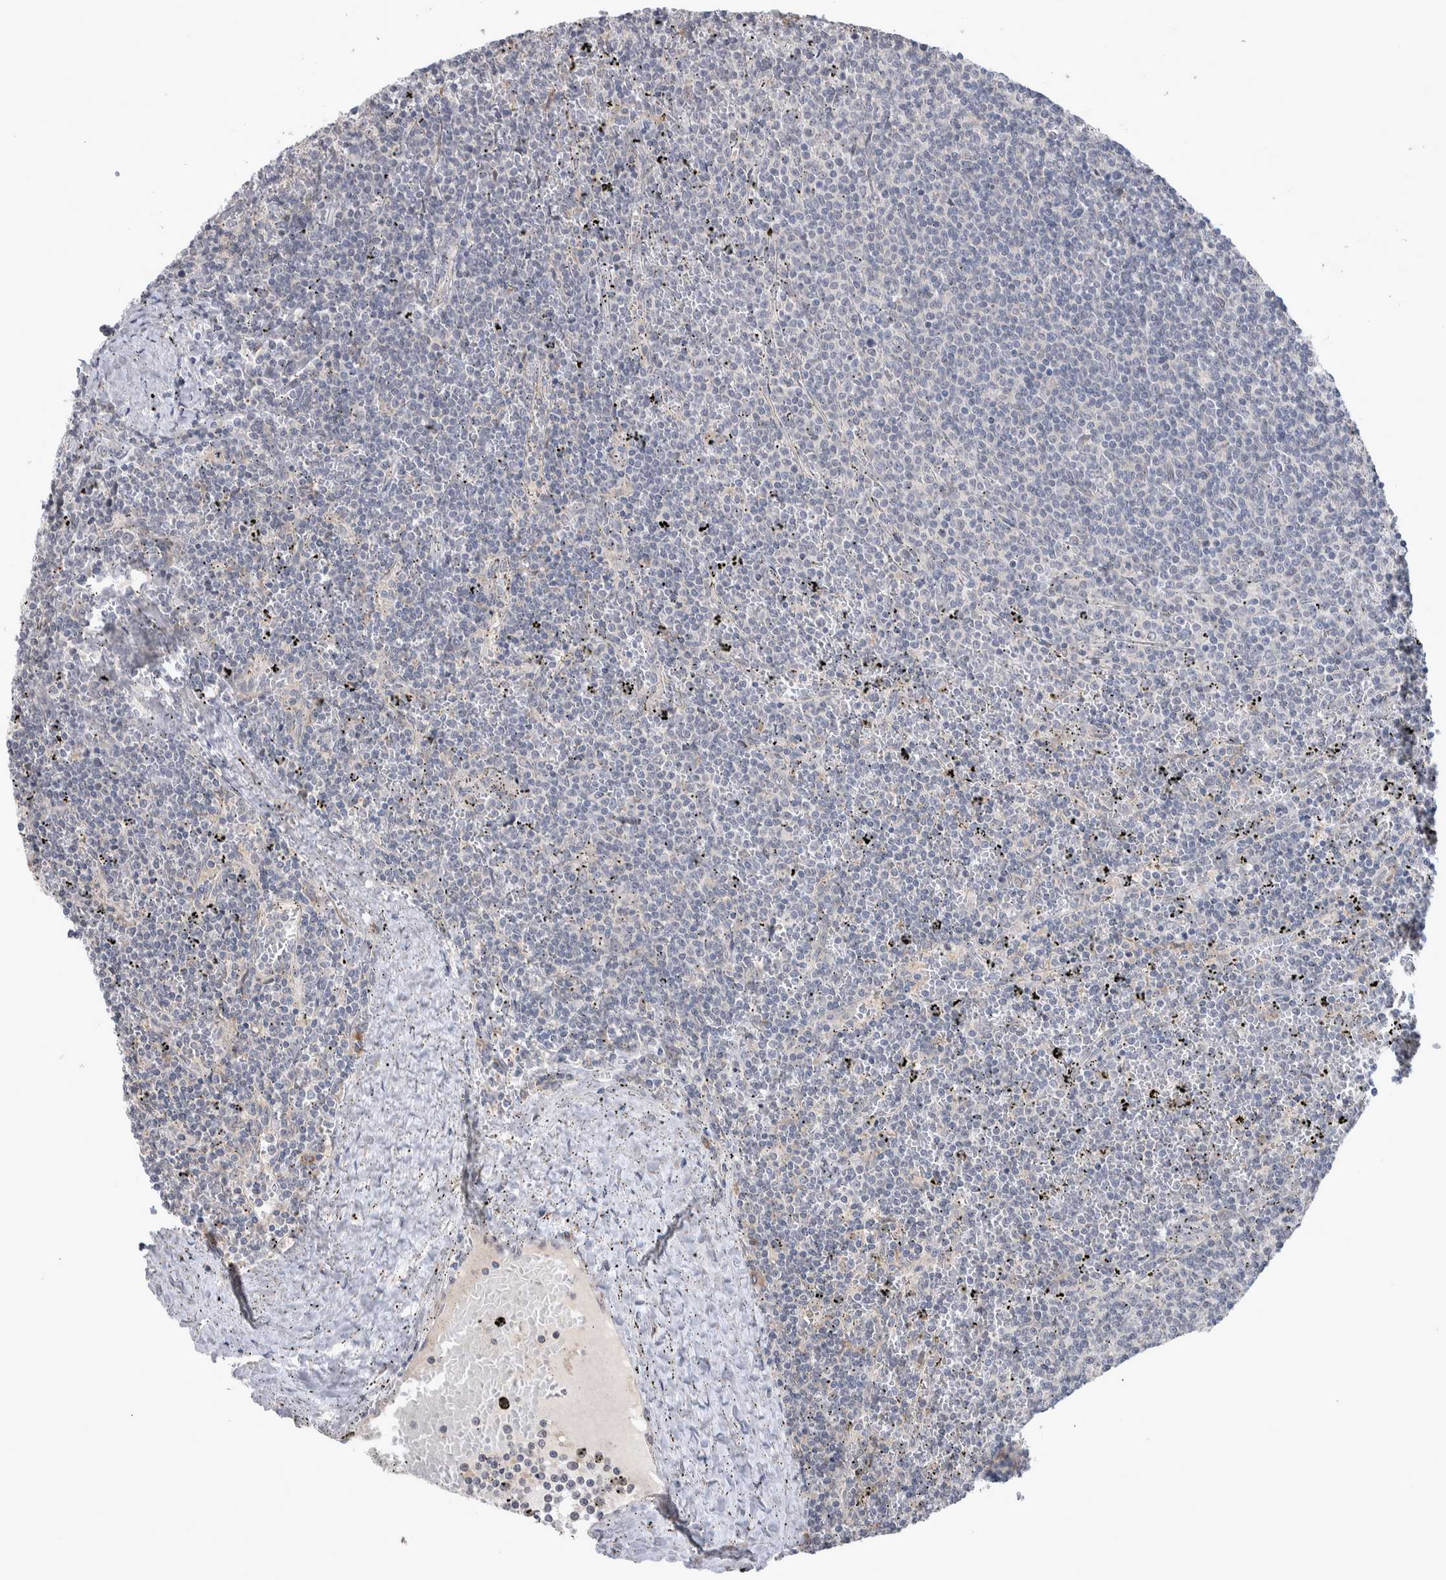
{"staining": {"intensity": "negative", "quantity": "none", "location": "none"}, "tissue": "lymphoma", "cell_type": "Tumor cells", "image_type": "cancer", "snomed": [{"axis": "morphology", "description": "Malignant lymphoma, non-Hodgkin's type, Low grade"}, {"axis": "topography", "description": "Spleen"}], "caption": "DAB (3,3'-diaminobenzidine) immunohistochemical staining of lymphoma displays no significant expression in tumor cells.", "gene": "CUL2", "patient": {"sex": "female", "age": 50}}